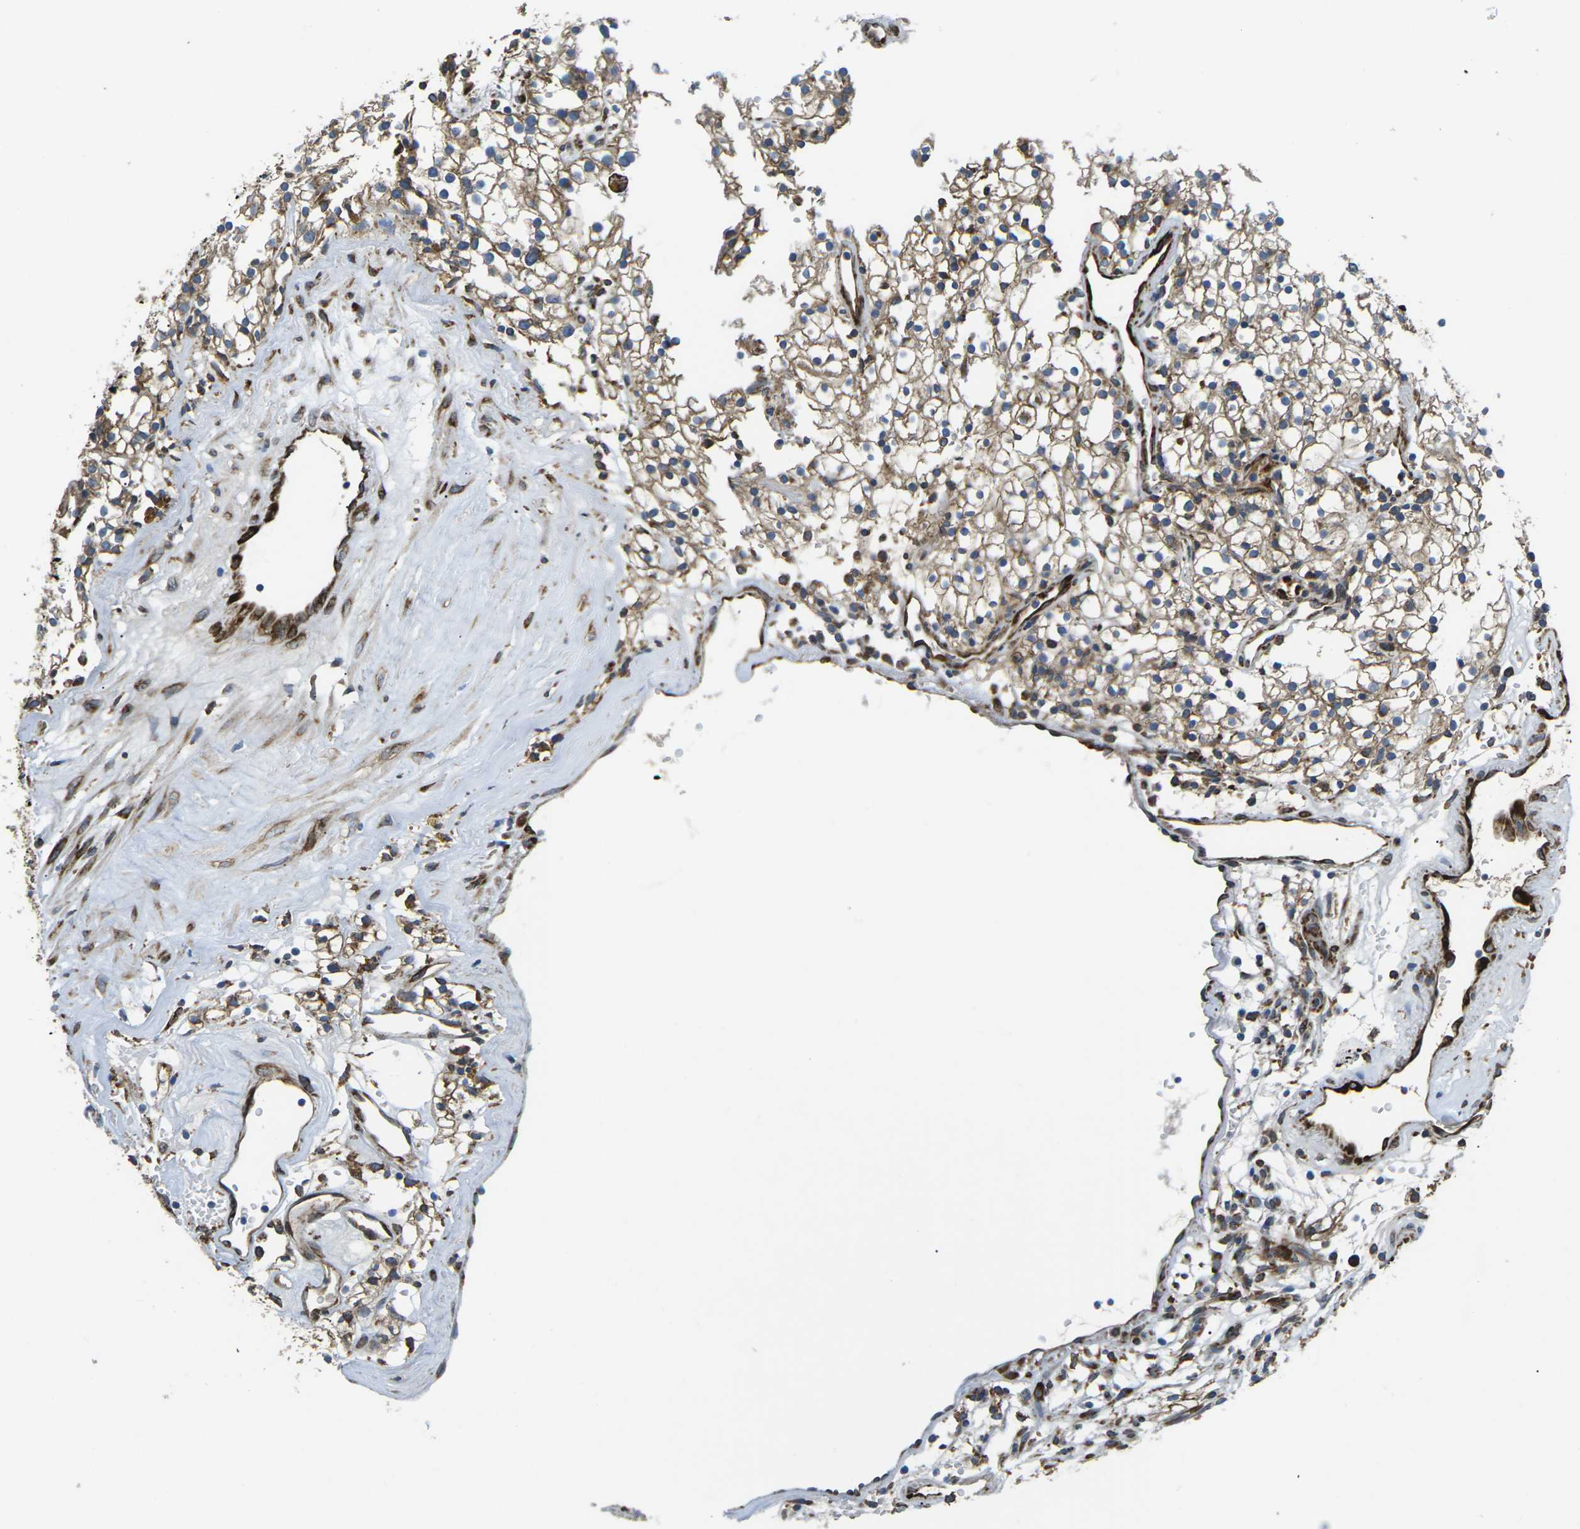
{"staining": {"intensity": "moderate", "quantity": ">75%", "location": "cytoplasmic/membranous"}, "tissue": "renal cancer", "cell_type": "Tumor cells", "image_type": "cancer", "snomed": [{"axis": "morphology", "description": "Adenocarcinoma, NOS"}, {"axis": "topography", "description": "Kidney"}], "caption": "Moderate cytoplasmic/membranous staining is seen in approximately >75% of tumor cells in renal cancer (adenocarcinoma). (DAB = brown stain, brightfield microscopy at high magnification).", "gene": "PDZD8", "patient": {"sex": "male", "age": 59}}